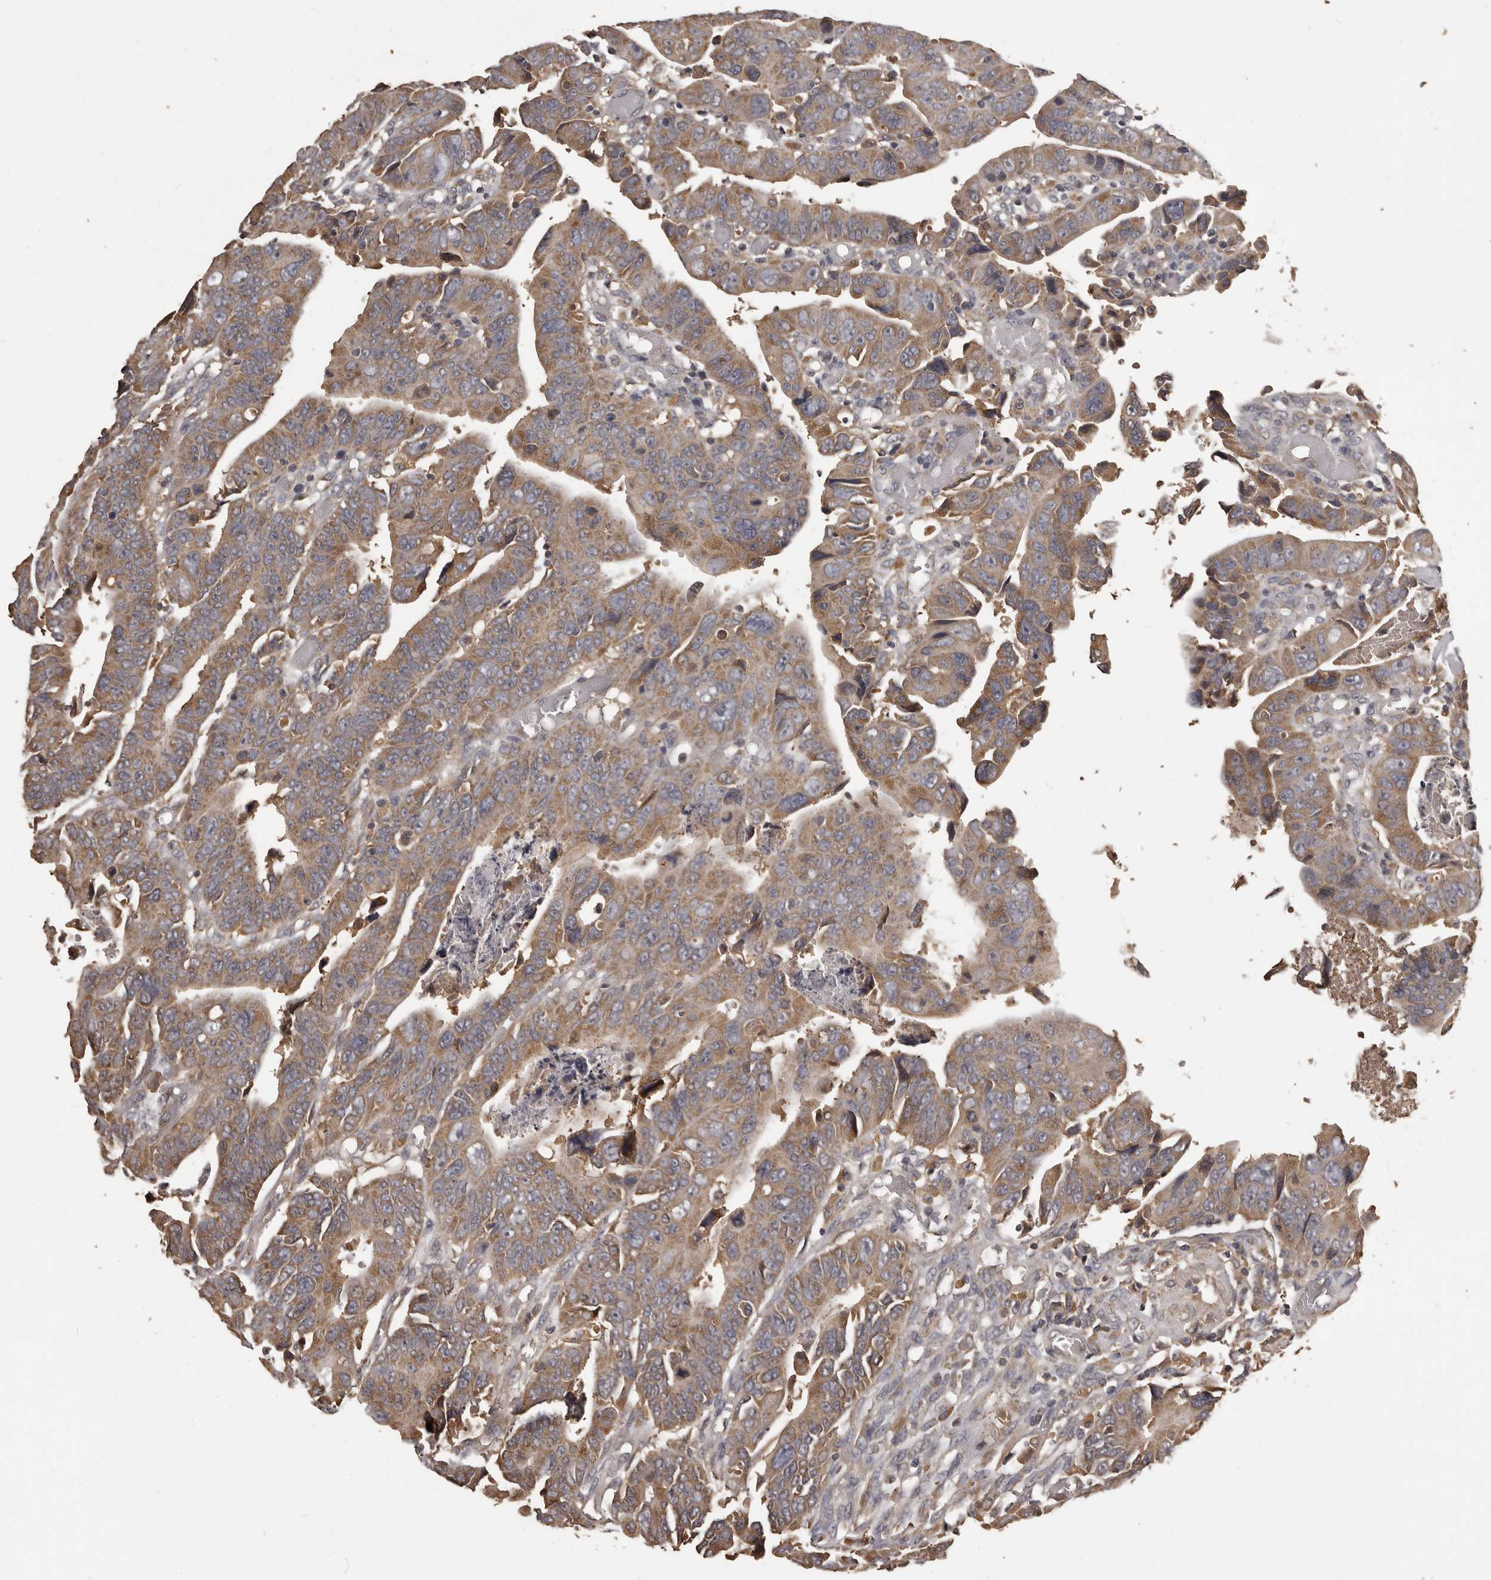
{"staining": {"intensity": "moderate", "quantity": ">75%", "location": "cytoplasmic/membranous"}, "tissue": "colorectal cancer", "cell_type": "Tumor cells", "image_type": "cancer", "snomed": [{"axis": "morphology", "description": "Adenocarcinoma, NOS"}, {"axis": "topography", "description": "Rectum"}], "caption": "Human colorectal cancer (adenocarcinoma) stained for a protein (brown) reveals moderate cytoplasmic/membranous positive staining in about >75% of tumor cells.", "gene": "MGAT5", "patient": {"sex": "female", "age": 65}}